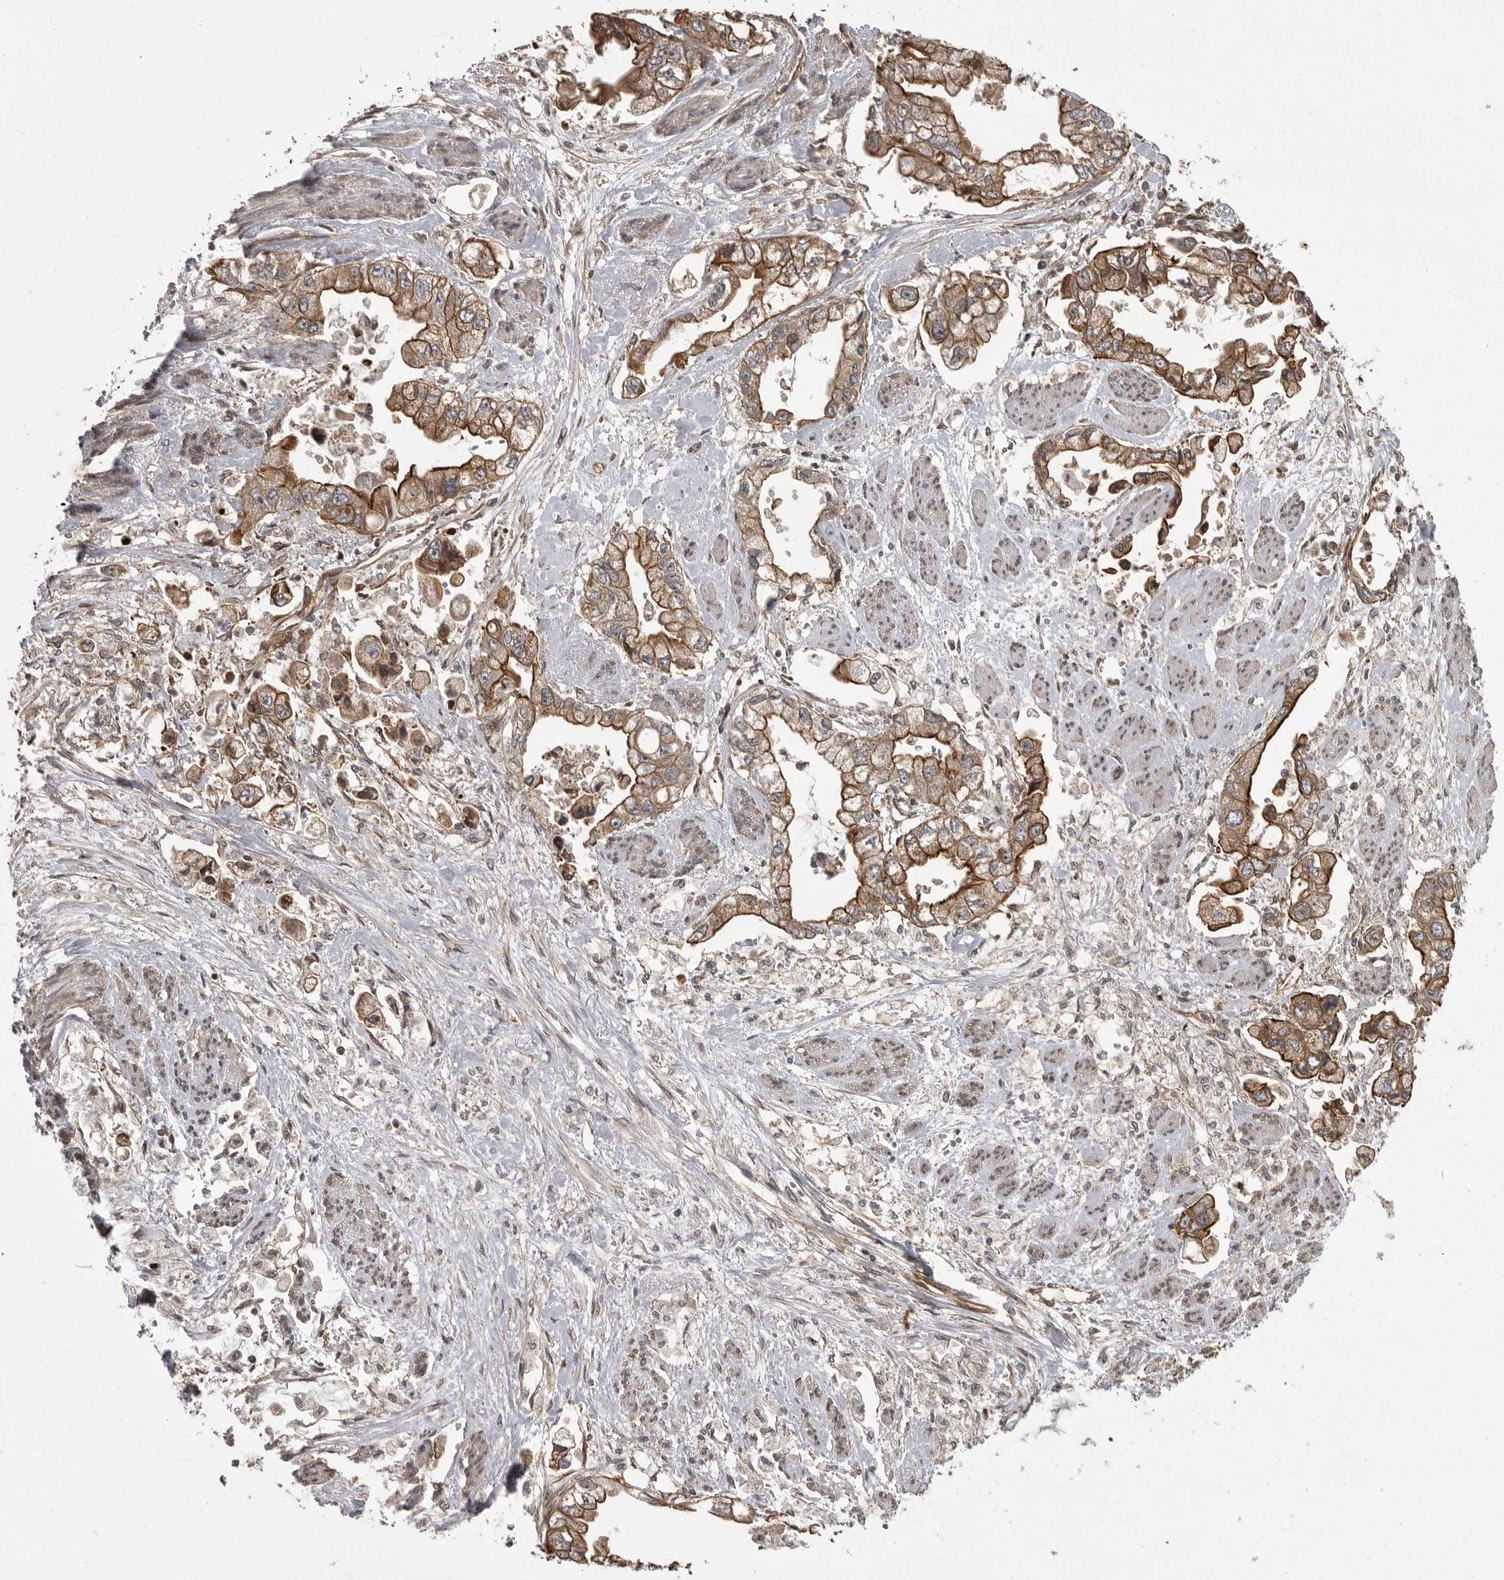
{"staining": {"intensity": "strong", "quantity": ">75%", "location": "cytoplasmic/membranous"}, "tissue": "stomach cancer", "cell_type": "Tumor cells", "image_type": "cancer", "snomed": [{"axis": "morphology", "description": "Adenocarcinoma, NOS"}, {"axis": "topography", "description": "Stomach"}], "caption": "Human adenocarcinoma (stomach) stained with a protein marker shows strong staining in tumor cells.", "gene": "DNAJC8", "patient": {"sex": "male", "age": 62}}